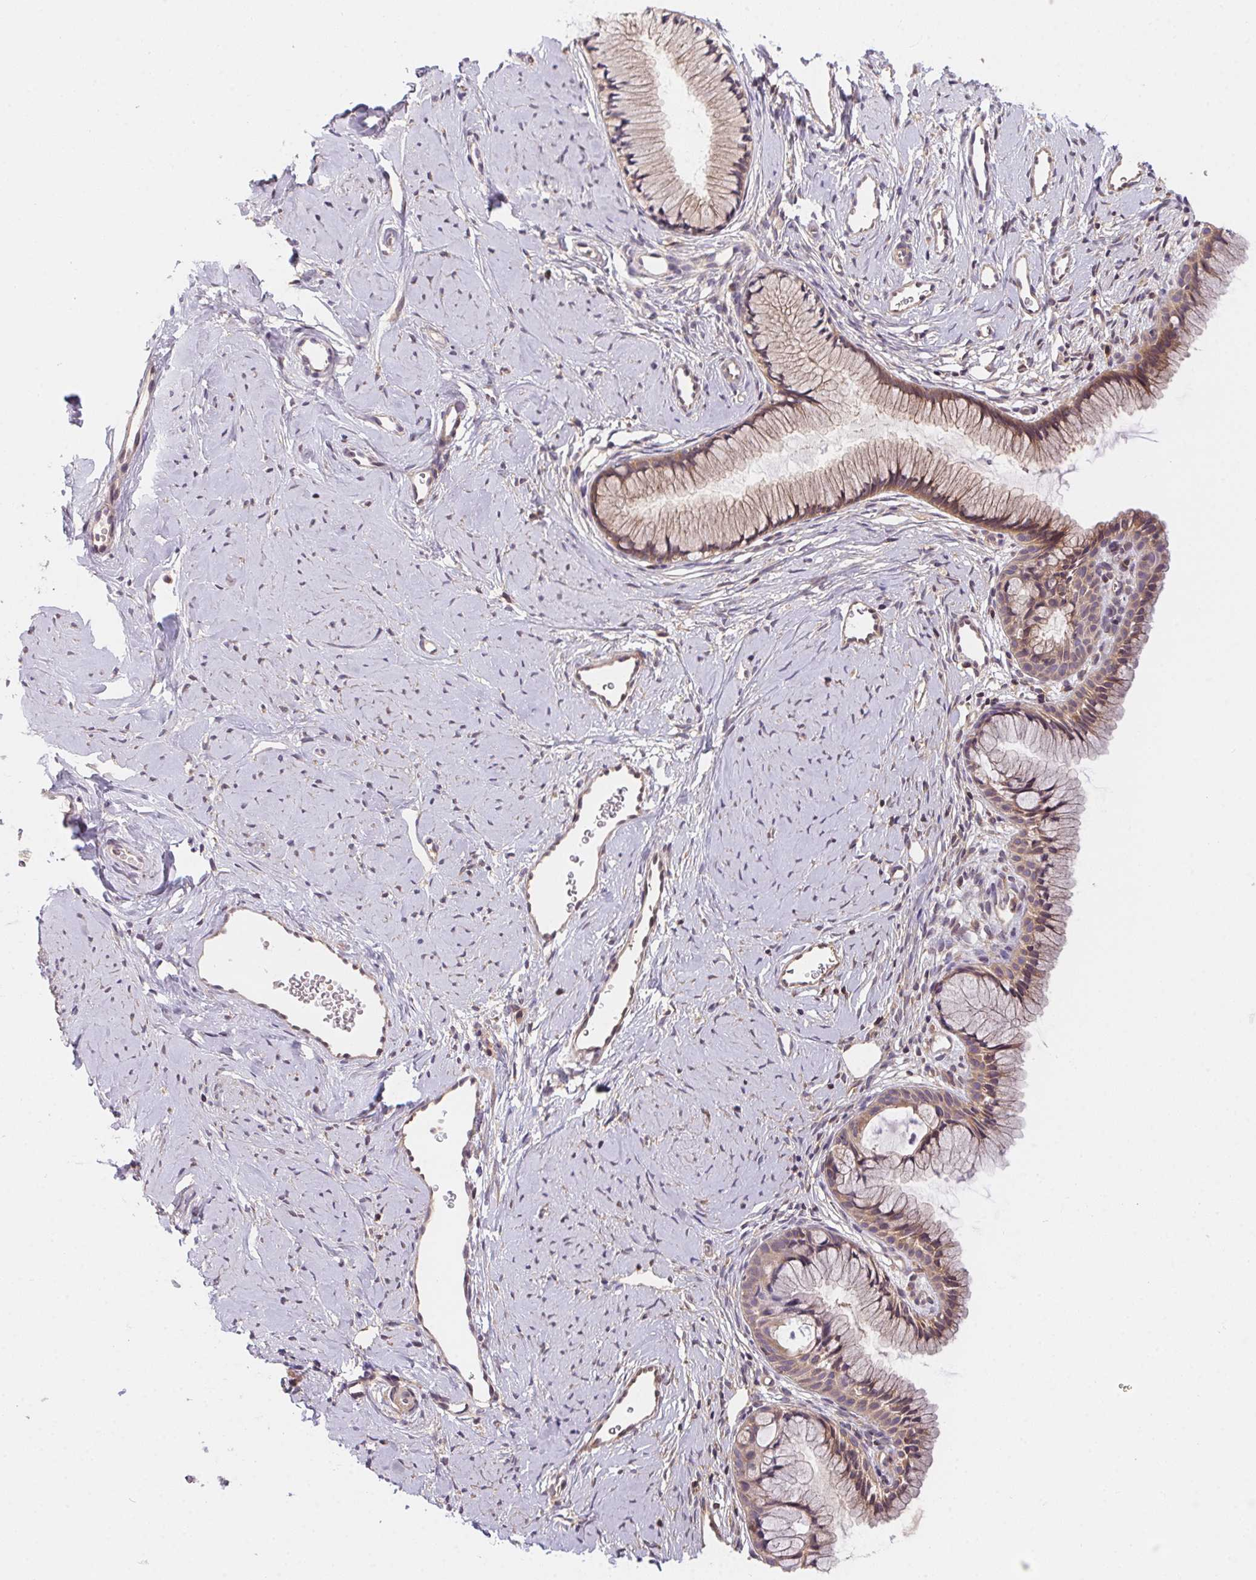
{"staining": {"intensity": "weak", "quantity": ">75%", "location": "cytoplasmic/membranous"}, "tissue": "cervix", "cell_type": "Glandular cells", "image_type": "normal", "snomed": [{"axis": "morphology", "description": "Normal tissue, NOS"}, {"axis": "topography", "description": "Cervix"}], "caption": "About >75% of glandular cells in unremarkable human cervix reveal weak cytoplasmic/membranous protein expression as visualized by brown immunohistochemical staining.", "gene": "PRKAA1", "patient": {"sex": "female", "age": 40}}